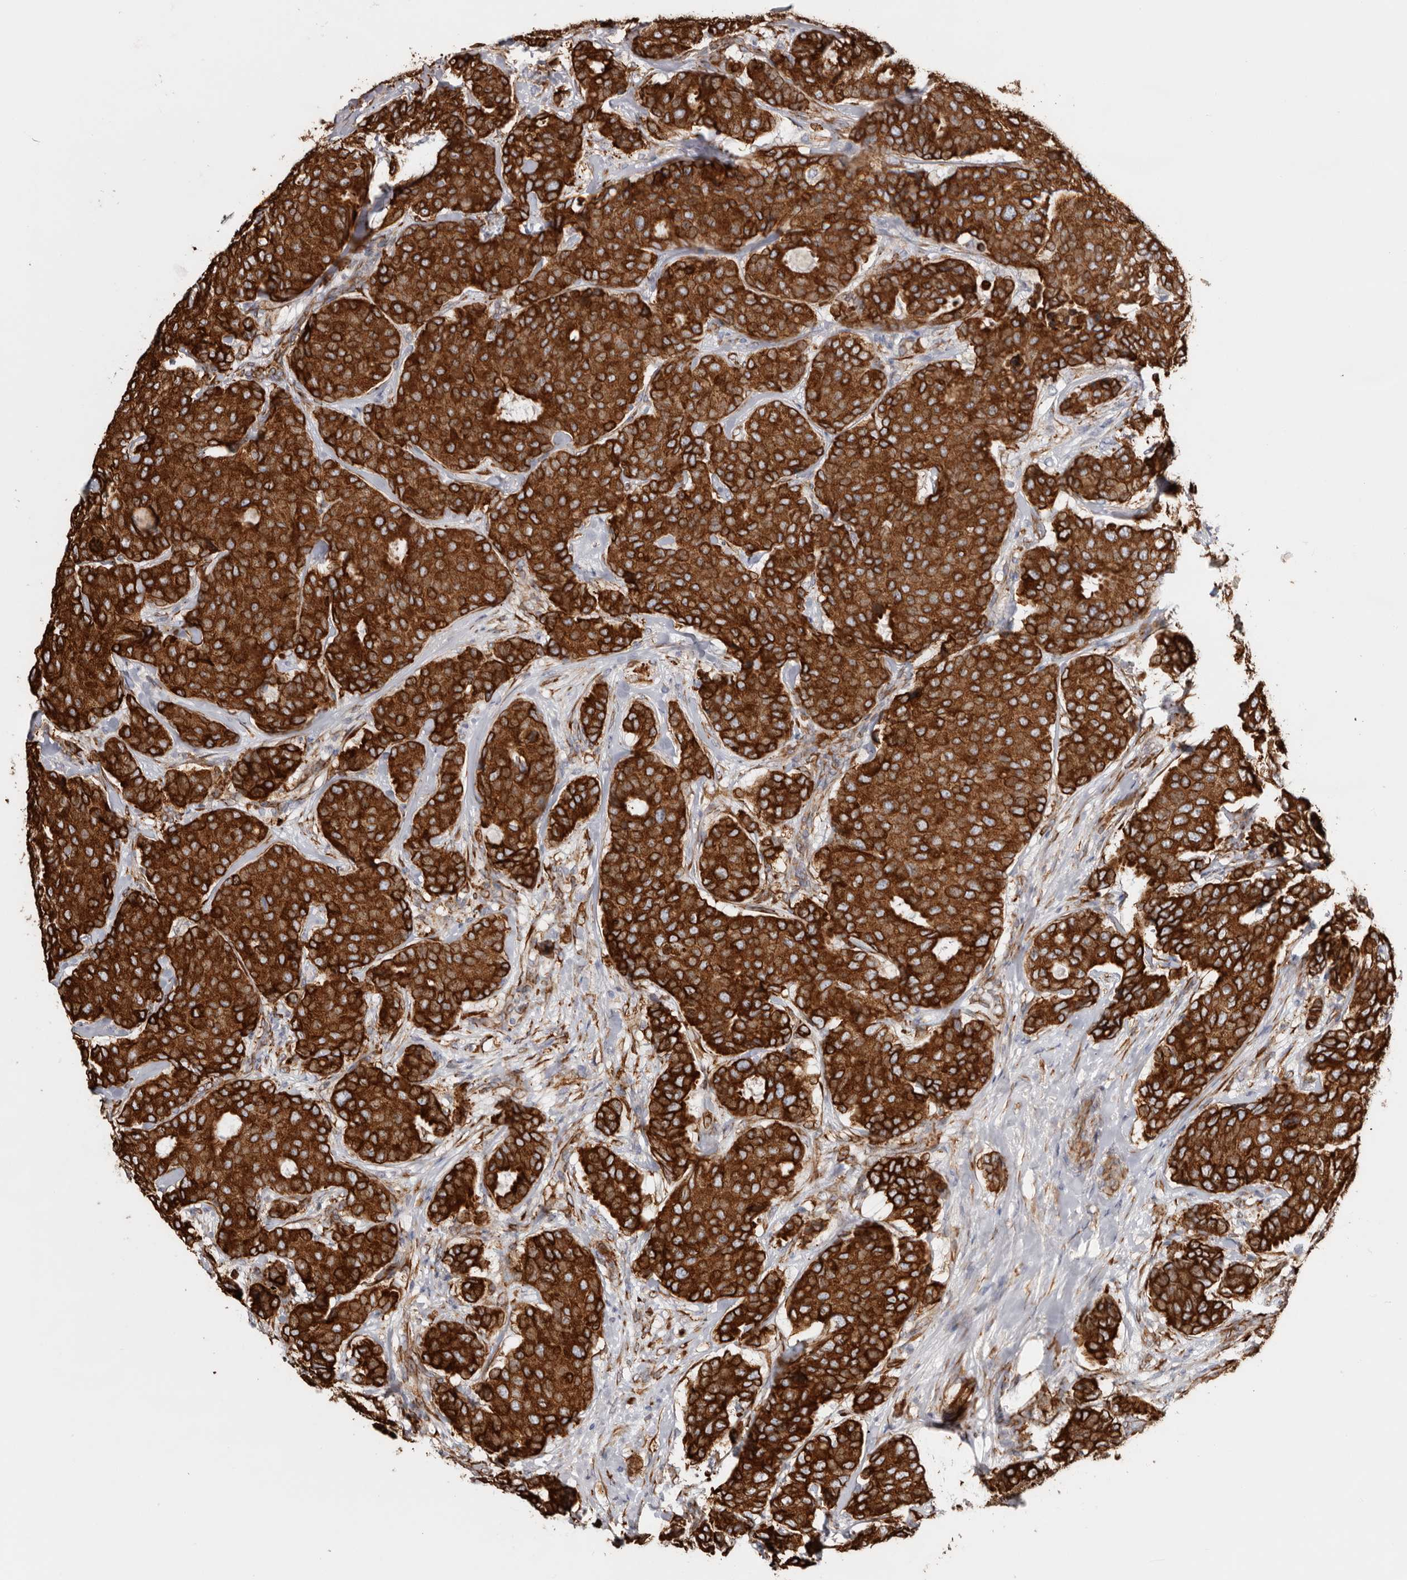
{"staining": {"intensity": "strong", "quantity": ">75%", "location": "cytoplasmic/membranous"}, "tissue": "breast cancer", "cell_type": "Tumor cells", "image_type": "cancer", "snomed": [{"axis": "morphology", "description": "Duct carcinoma"}, {"axis": "topography", "description": "Breast"}], "caption": "This is a micrograph of immunohistochemistry (IHC) staining of breast cancer, which shows strong expression in the cytoplasmic/membranous of tumor cells.", "gene": "SEMA3E", "patient": {"sex": "female", "age": 75}}